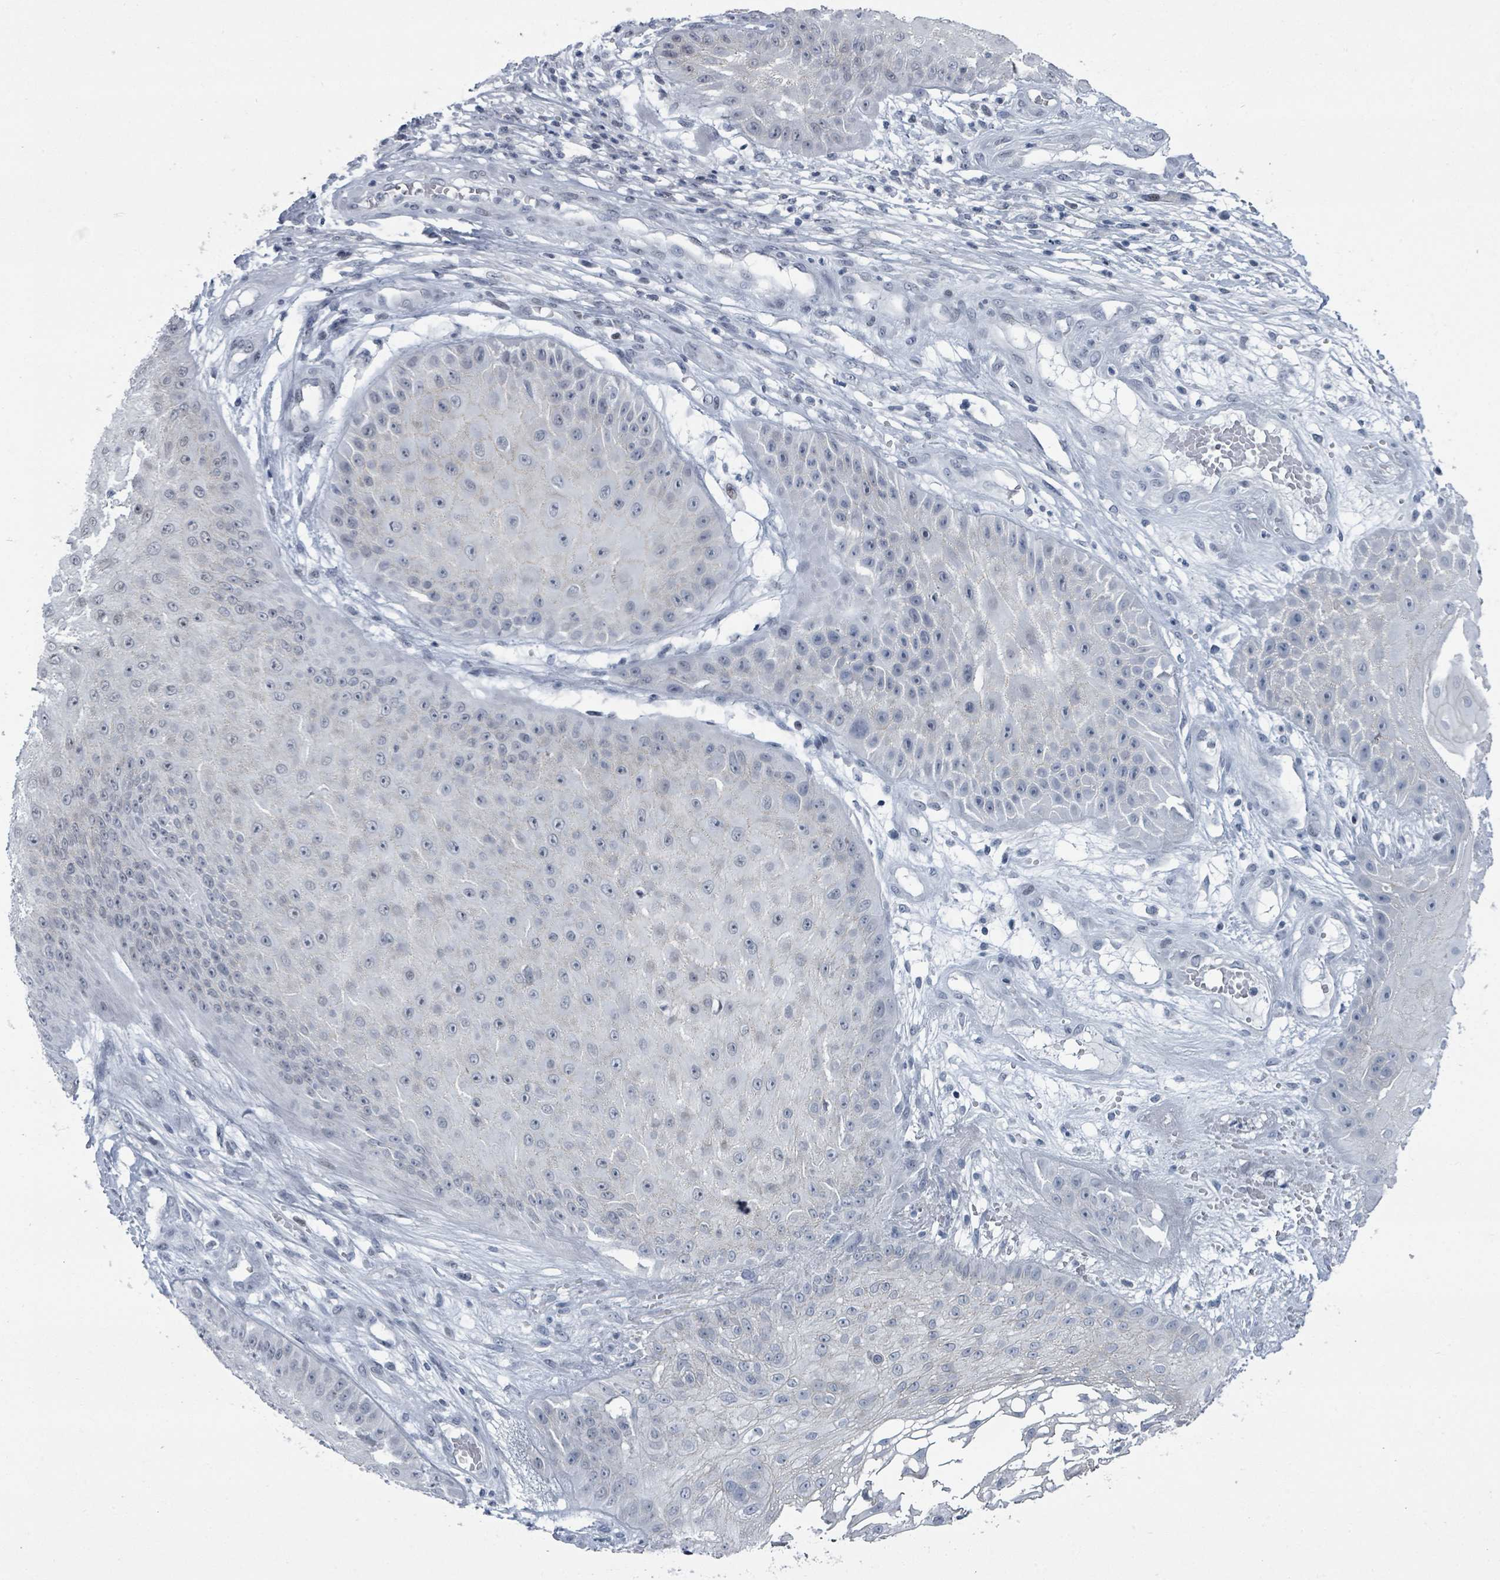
{"staining": {"intensity": "weak", "quantity": "<25%", "location": "nuclear"}, "tissue": "skin cancer", "cell_type": "Tumor cells", "image_type": "cancer", "snomed": [{"axis": "morphology", "description": "Squamous cell carcinoma, NOS"}, {"axis": "topography", "description": "Skin"}], "caption": "IHC micrograph of neoplastic tissue: human skin squamous cell carcinoma stained with DAB (3,3'-diaminobenzidine) shows no significant protein positivity in tumor cells.", "gene": "CT45A5", "patient": {"sex": "male", "age": 70}}